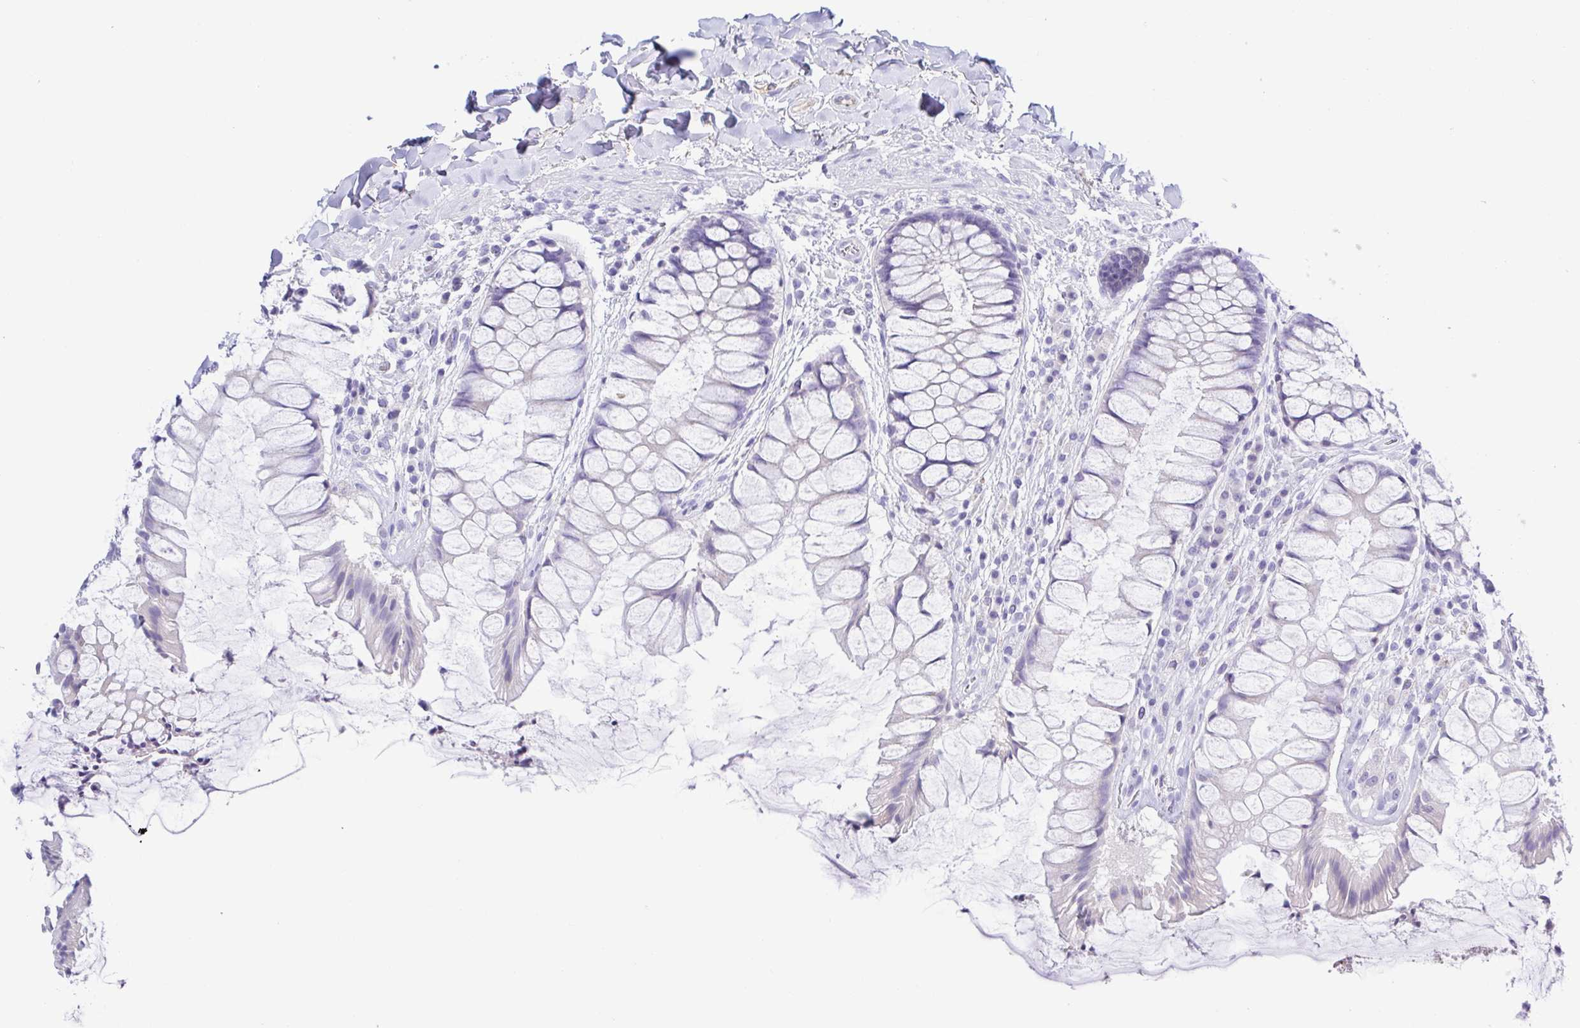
{"staining": {"intensity": "negative", "quantity": "none", "location": "none"}, "tissue": "rectum", "cell_type": "Glandular cells", "image_type": "normal", "snomed": [{"axis": "morphology", "description": "Normal tissue, NOS"}, {"axis": "topography", "description": "Rectum"}], "caption": "High power microscopy photomicrograph of an immunohistochemistry (IHC) micrograph of normal rectum, revealing no significant staining in glandular cells.", "gene": "A1BG", "patient": {"sex": "female", "age": 58}}